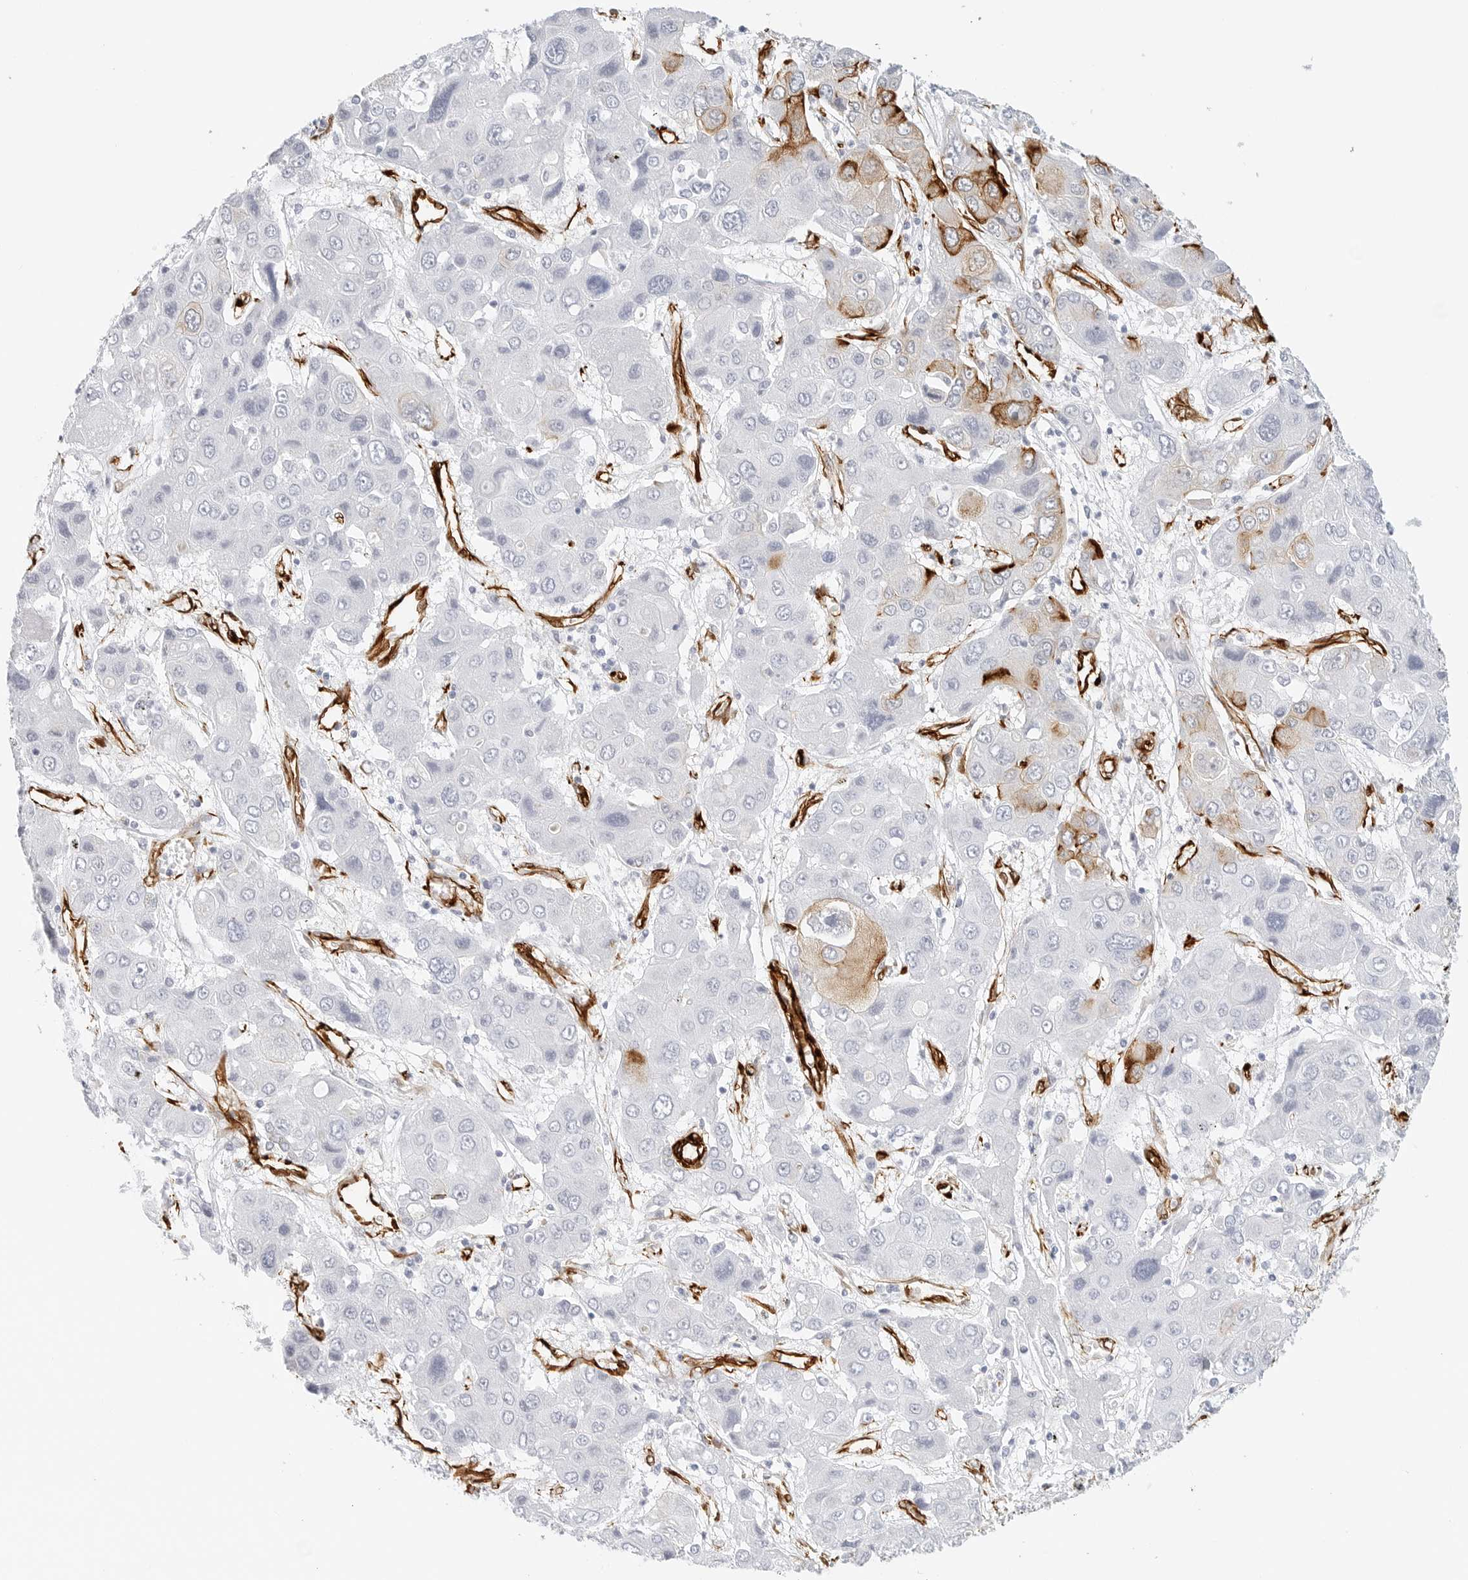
{"staining": {"intensity": "moderate", "quantity": "<25%", "location": "cytoplasmic/membranous"}, "tissue": "liver cancer", "cell_type": "Tumor cells", "image_type": "cancer", "snomed": [{"axis": "morphology", "description": "Cholangiocarcinoma"}, {"axis": "topography", "description": "Liver"}], "caption": "Immunohistochemistry of human liver cholangiocarcinoma displays low levels of moderate cytoplasmic/membranous positivity in about <25% of tumor cells.", "gene": "NES", "patient": {"sex": "male", "age": 67}}